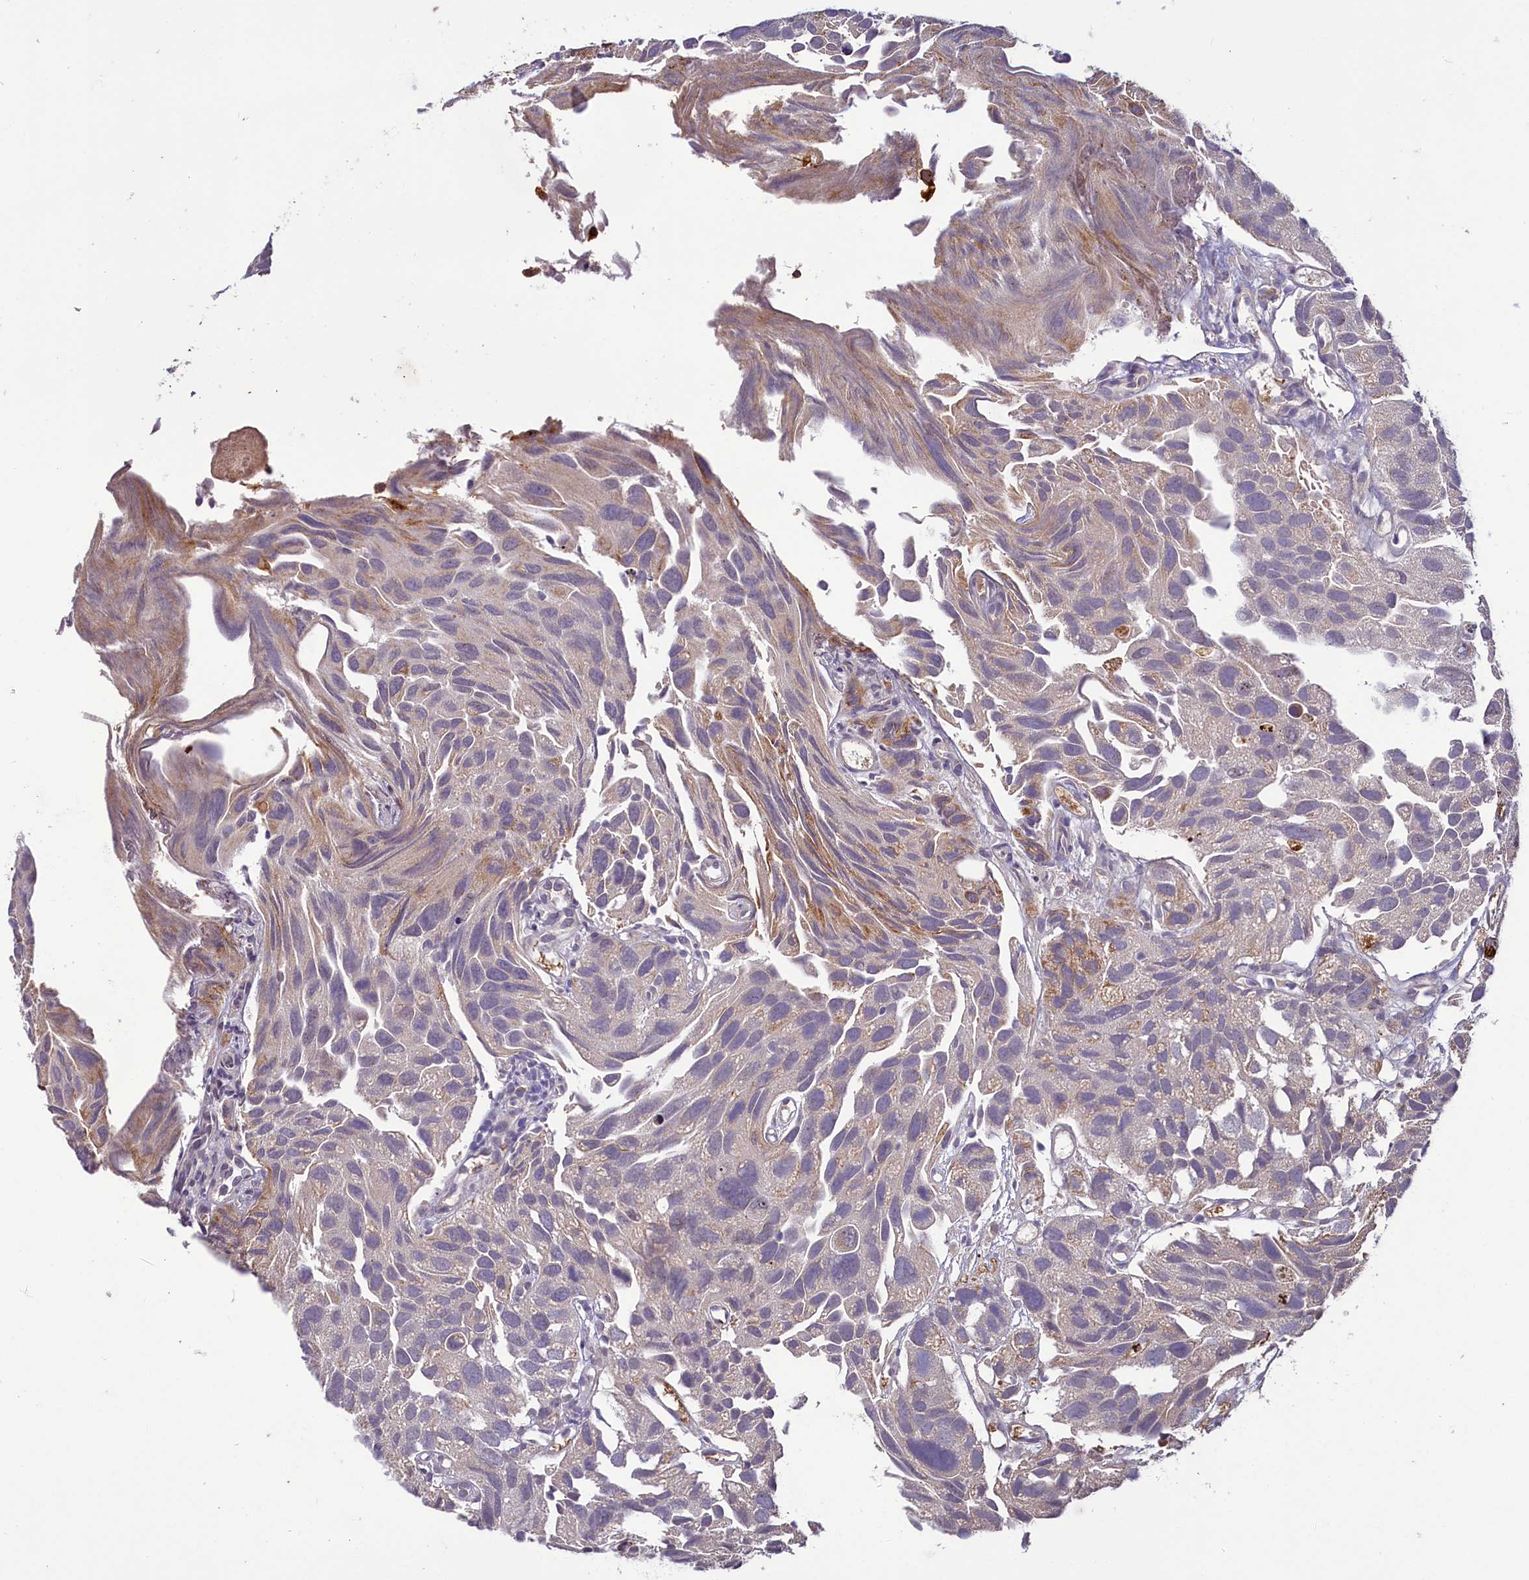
{"staining": {"intensity": "weak", "quantity": "25%-75%", "location": "cytoplasmic/membranous"}, "tissue": "urothelial cancer", "cell_type": "Tumor cells", "image_type": "cancer", "snomed": [{"axis": "morphology", "description": "Urothelial carcinoma, High grade"}, {"axis": "topography", "description": "Urinary bladder"}], "caption": "Human urothelial cancer stained with a protein marker displays weak staining in tumor cells.", "gene": "N4BP2L1", "patient": {"sex": "female", "age": 75}}